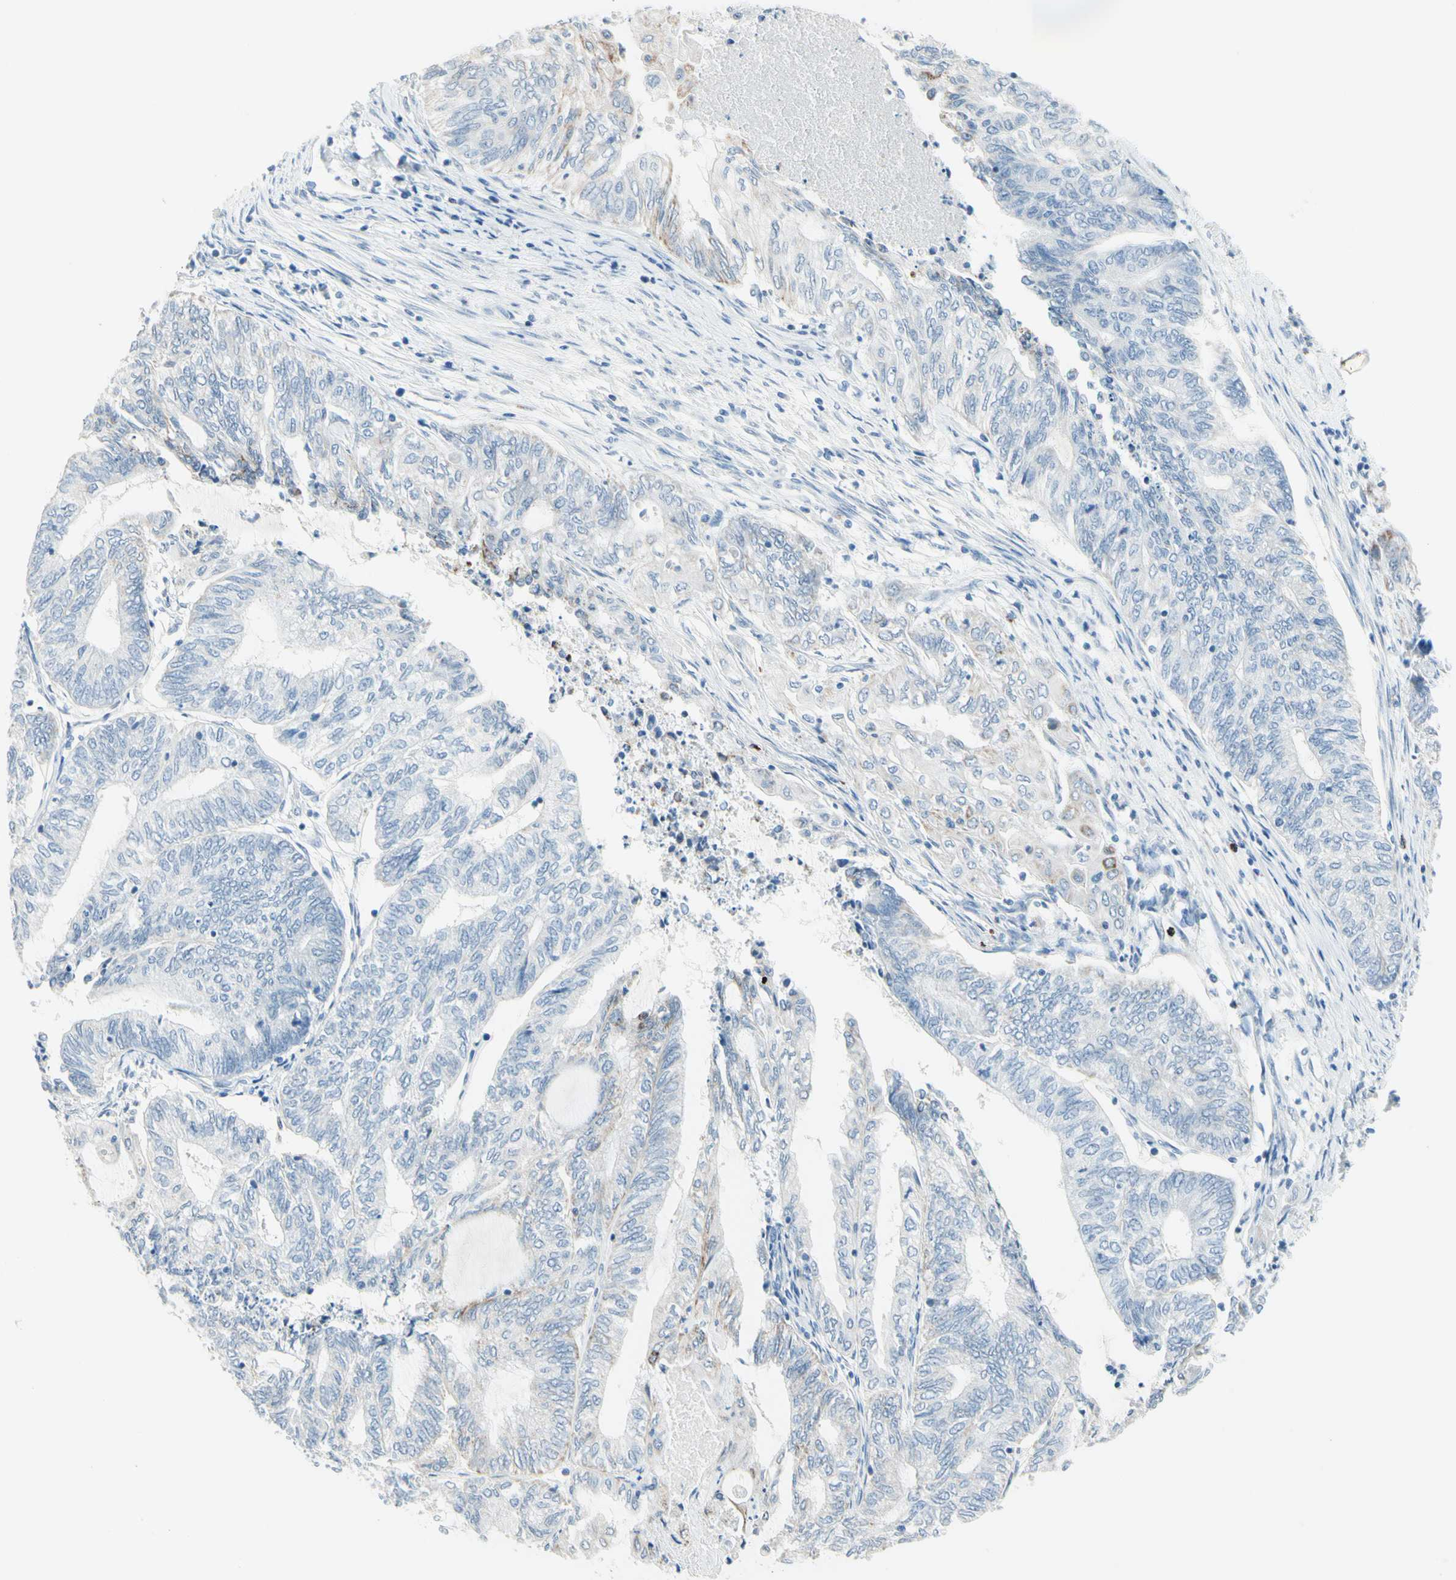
{"staining": {"intensity": "negative", "quantity": "none", "location": "none"}, "tissue": "endometrial cancer", "cell_type": "Tumor cells", "image_type": "cancer", "snomed": [{"axis": "morphology", "description": "Adenocarcinoma, NOS"}, {"axis": "topography", "description": "Uterus"}, {"axis": "topography", "description": "Endometrium"}], "caption": "Immunohistochemistry (IHC) of human endometrial cancer reveals no positivity in tumor cells. The staining was performed using DAB to visualize the protein expression in brown, while the nuclei were stained in blue with hematoxylin (Magnification: 20x).", "gene": "CYSLTR1", "patient": {"sex": "female", "age": 70}}